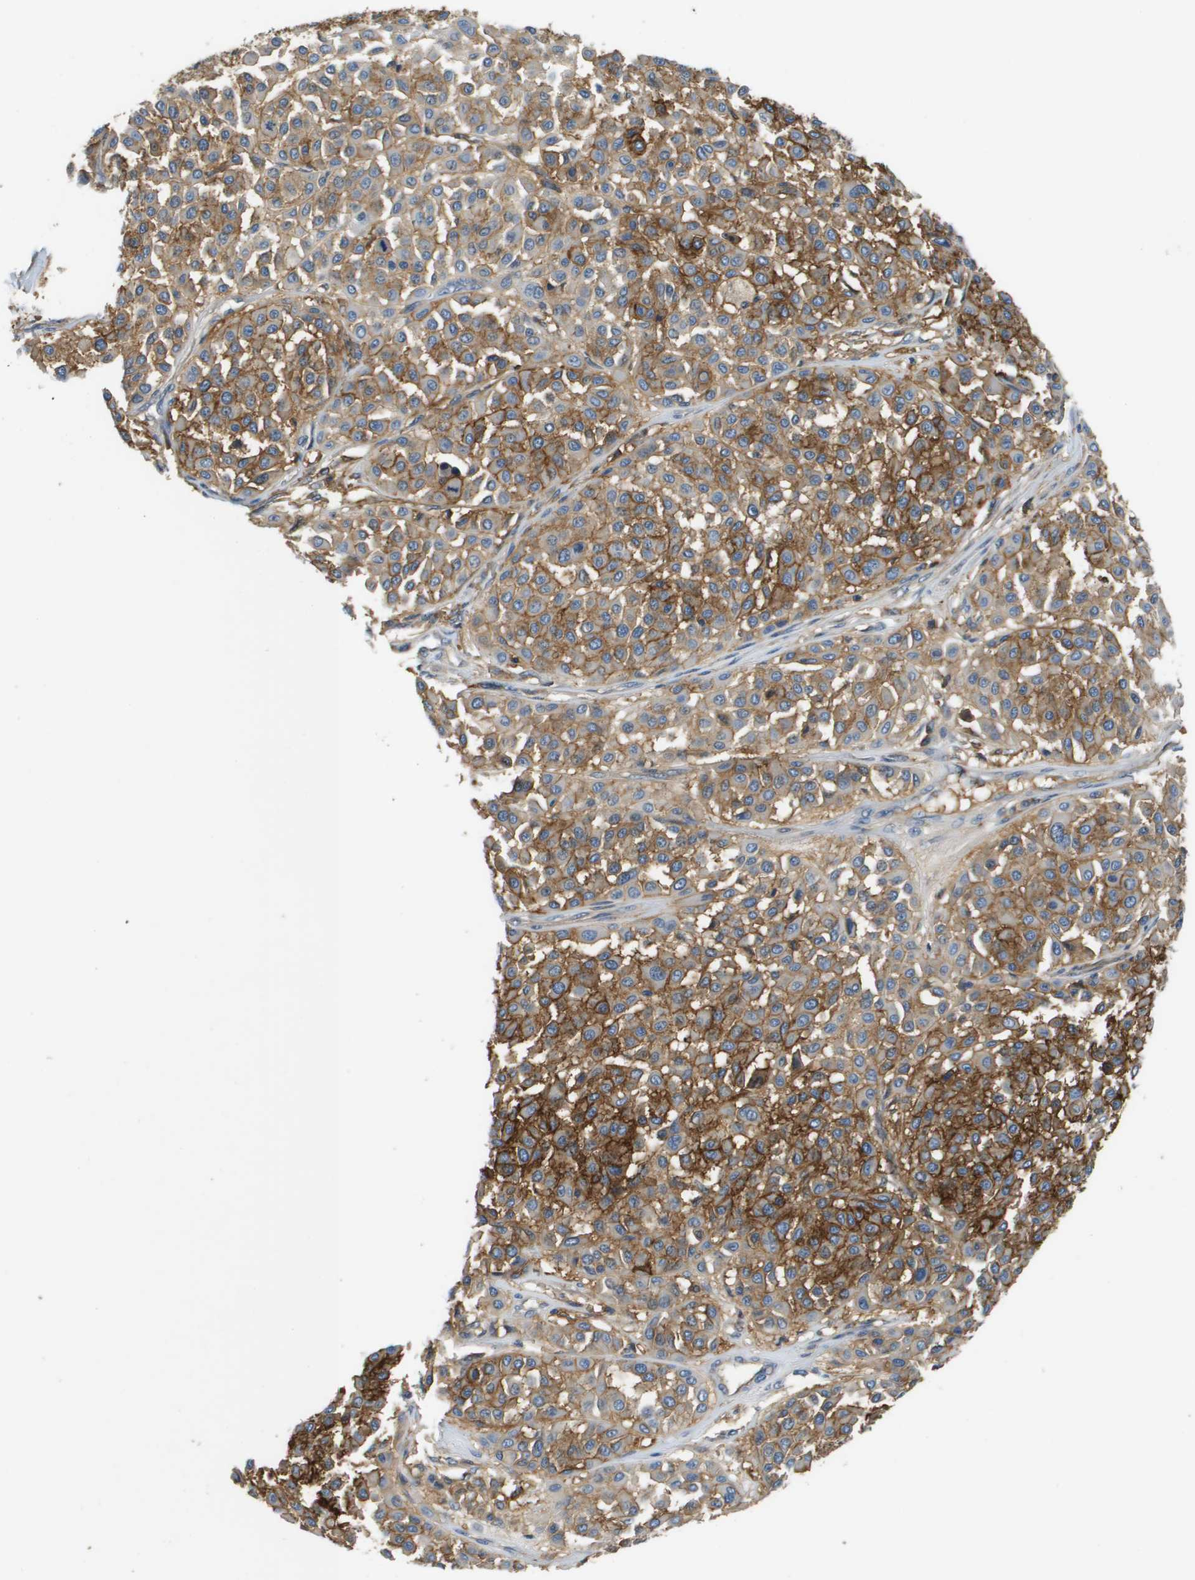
{"staining": {"intensity": "strong", "quantity": ">75%", "location": "cytoplasmic/membranous"}, "tissue": "melanoma", "cell_type": "Tumor cells", "image_type": "cancer", "snomed": [{"axis": "morphology", "description": "Malignant melanoma, Metastatic site"}, {"axis": "topography", "description": "Soft tissue"}], "caption": "Immunohistochemistry (IHC) micrograph of human malignant melanoma (metastatic site) stained for a protein (brown), which reveals high levels of strong cytoplasmic/membranous expression in about >75% of tumor cells.", "gene": "SLC16A3", "patient": {"sex": "male", "age": 41}}